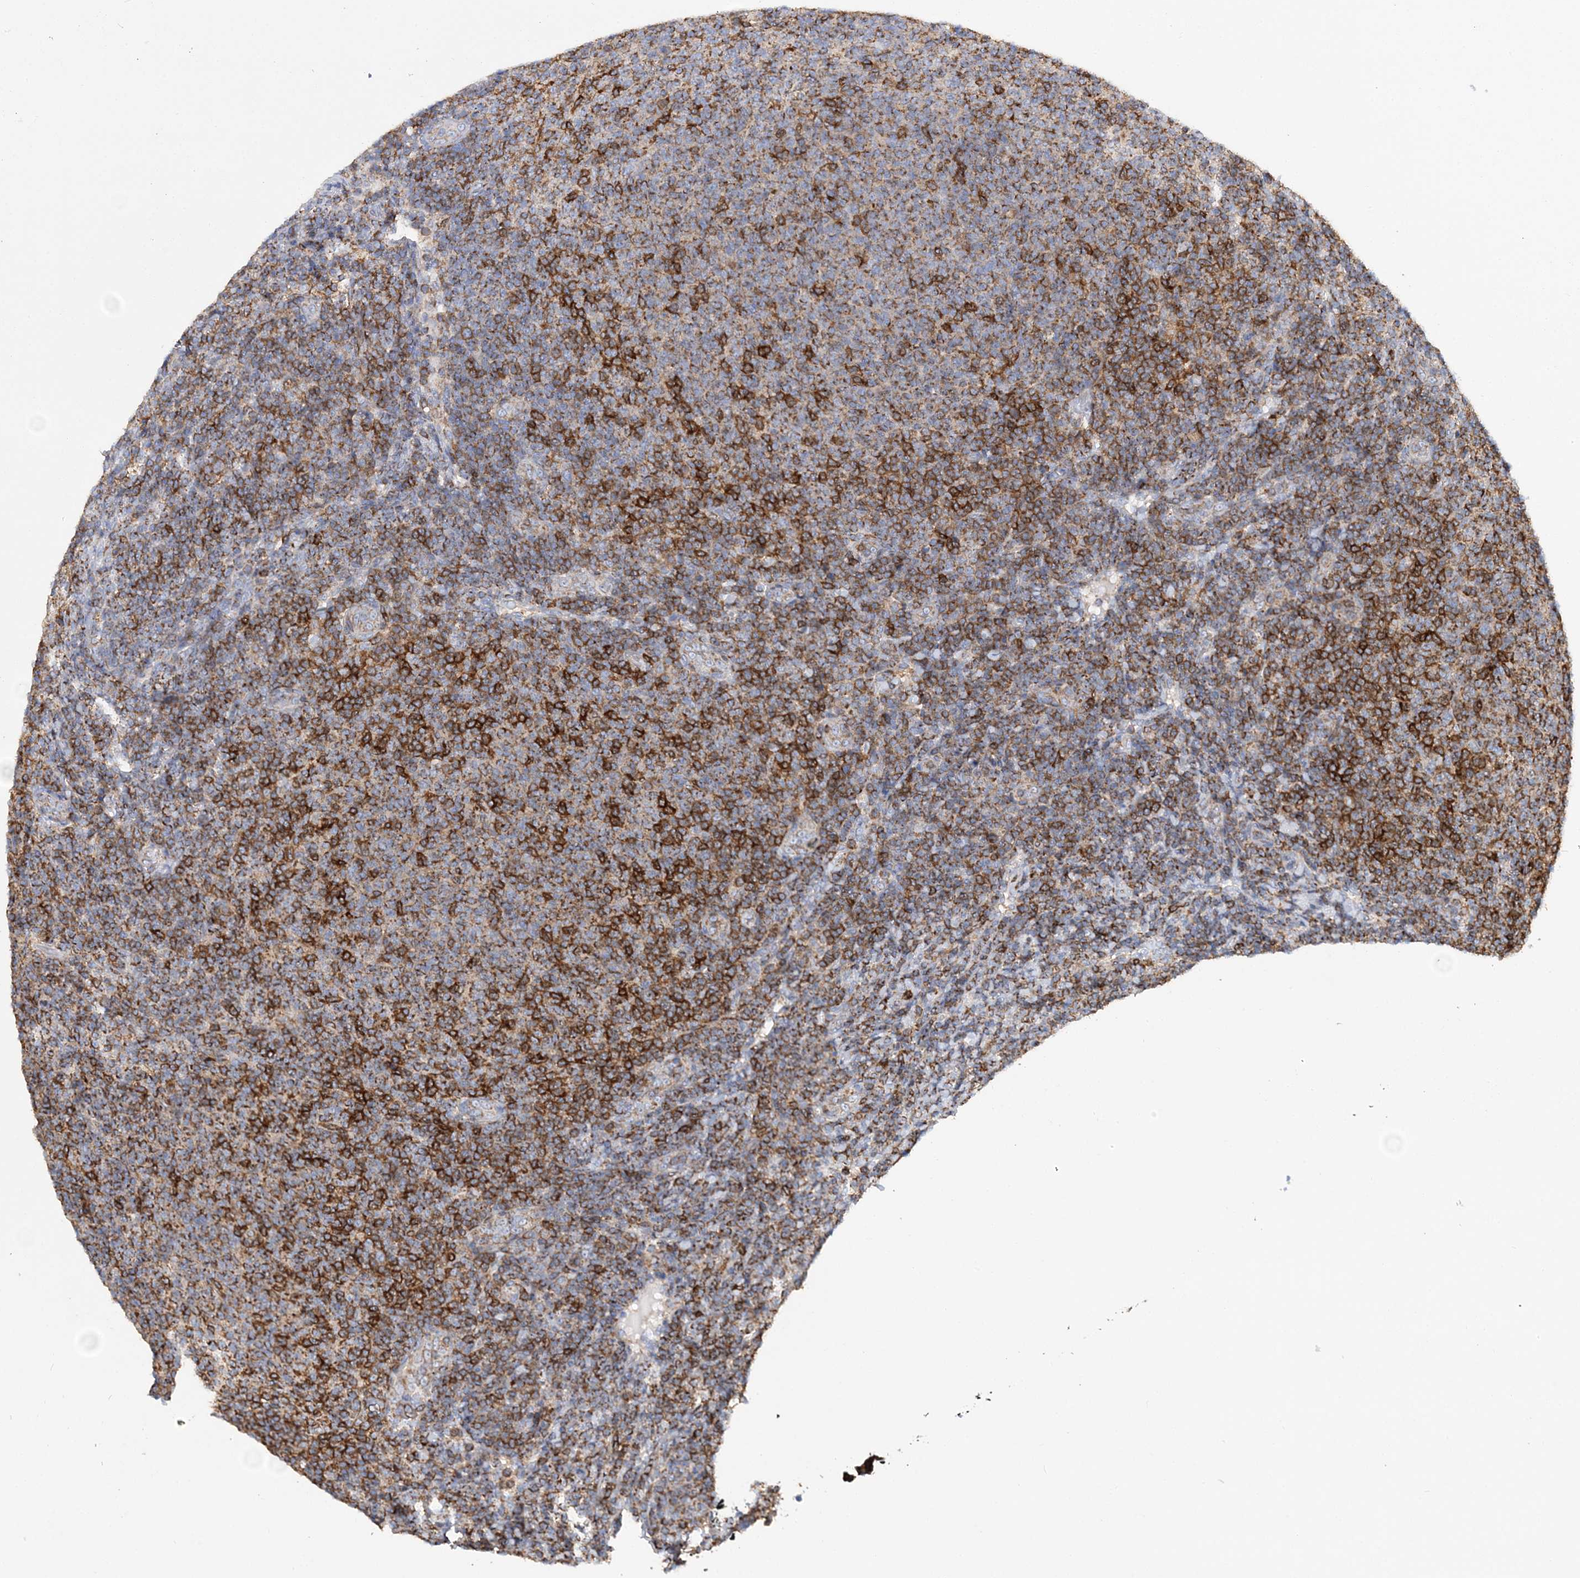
{"staining": {"intensity": "strong", "quantity": "25%-75%", "location": "cytoplasmic/membranous"}, "tissue": "lymphoma", "cell_type": "Tumor cells", "image_type": "cancer", "snomed": [{"axis": "morphology", "description": "Malignant lymphoma, non-Hodgkin's type, Low grade"}, {"axis": "topography", "description": "Lymph node"}], "caption": "DAB immunohistochemical staining of malignant lymphoma, non-Hodgkin's type (low-grade) exhibits strong cytoplasmic/membranous protein expression in about 25%-75% of tumor cells. The staining is performed using DAB brown chromogen to label protein expression. The nuclei are counter-stained blue using hematoxylin.", "gene": "TTC32", "patient": {"sex": "male", "age": 66}}